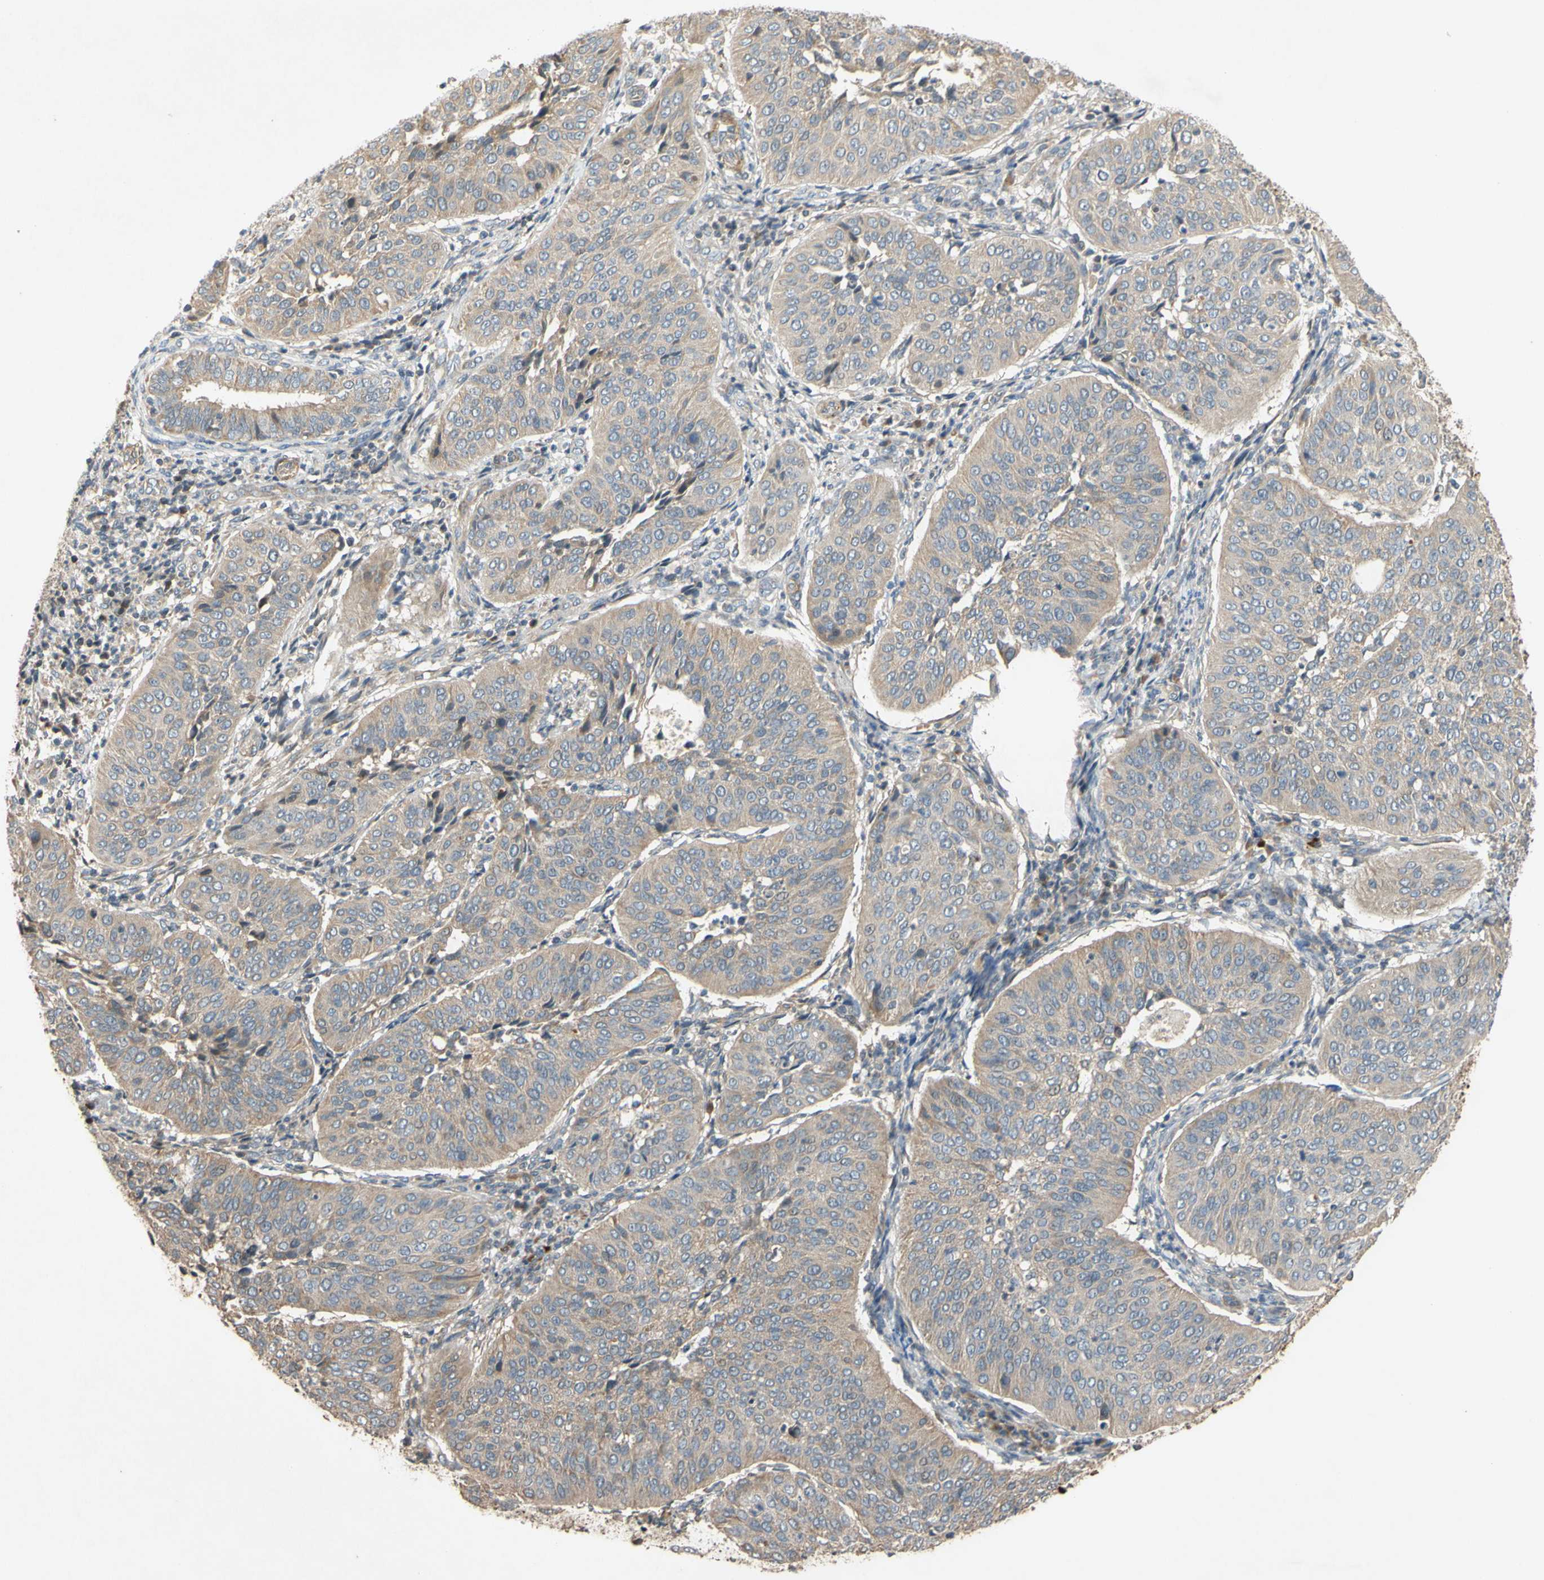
{"staining": {"intensity": "weak", "quantity": ">75%", "location": "cytoplasmic/membranous"}, "tissue": "cervical cancer", "cell_type": "Tumor cells", "image_type": "cancer", "snomed": [{"axis": "morphology", "description": "Normal tissue, NOS"}, {"axis": "morphology", "description": "Squamous cell carcinoma, NOS"}, {"axis": "topography", "description": "Cervix"}], "caption": "Cervical squamous cell carcinoma was stained to show a protein in brown. There is low levels of weak cytoplasmic/membranous positivity in about >75% of tumor cells.", "gene": "PARD6A", "patient": {"sex": "female", "age": 39}}